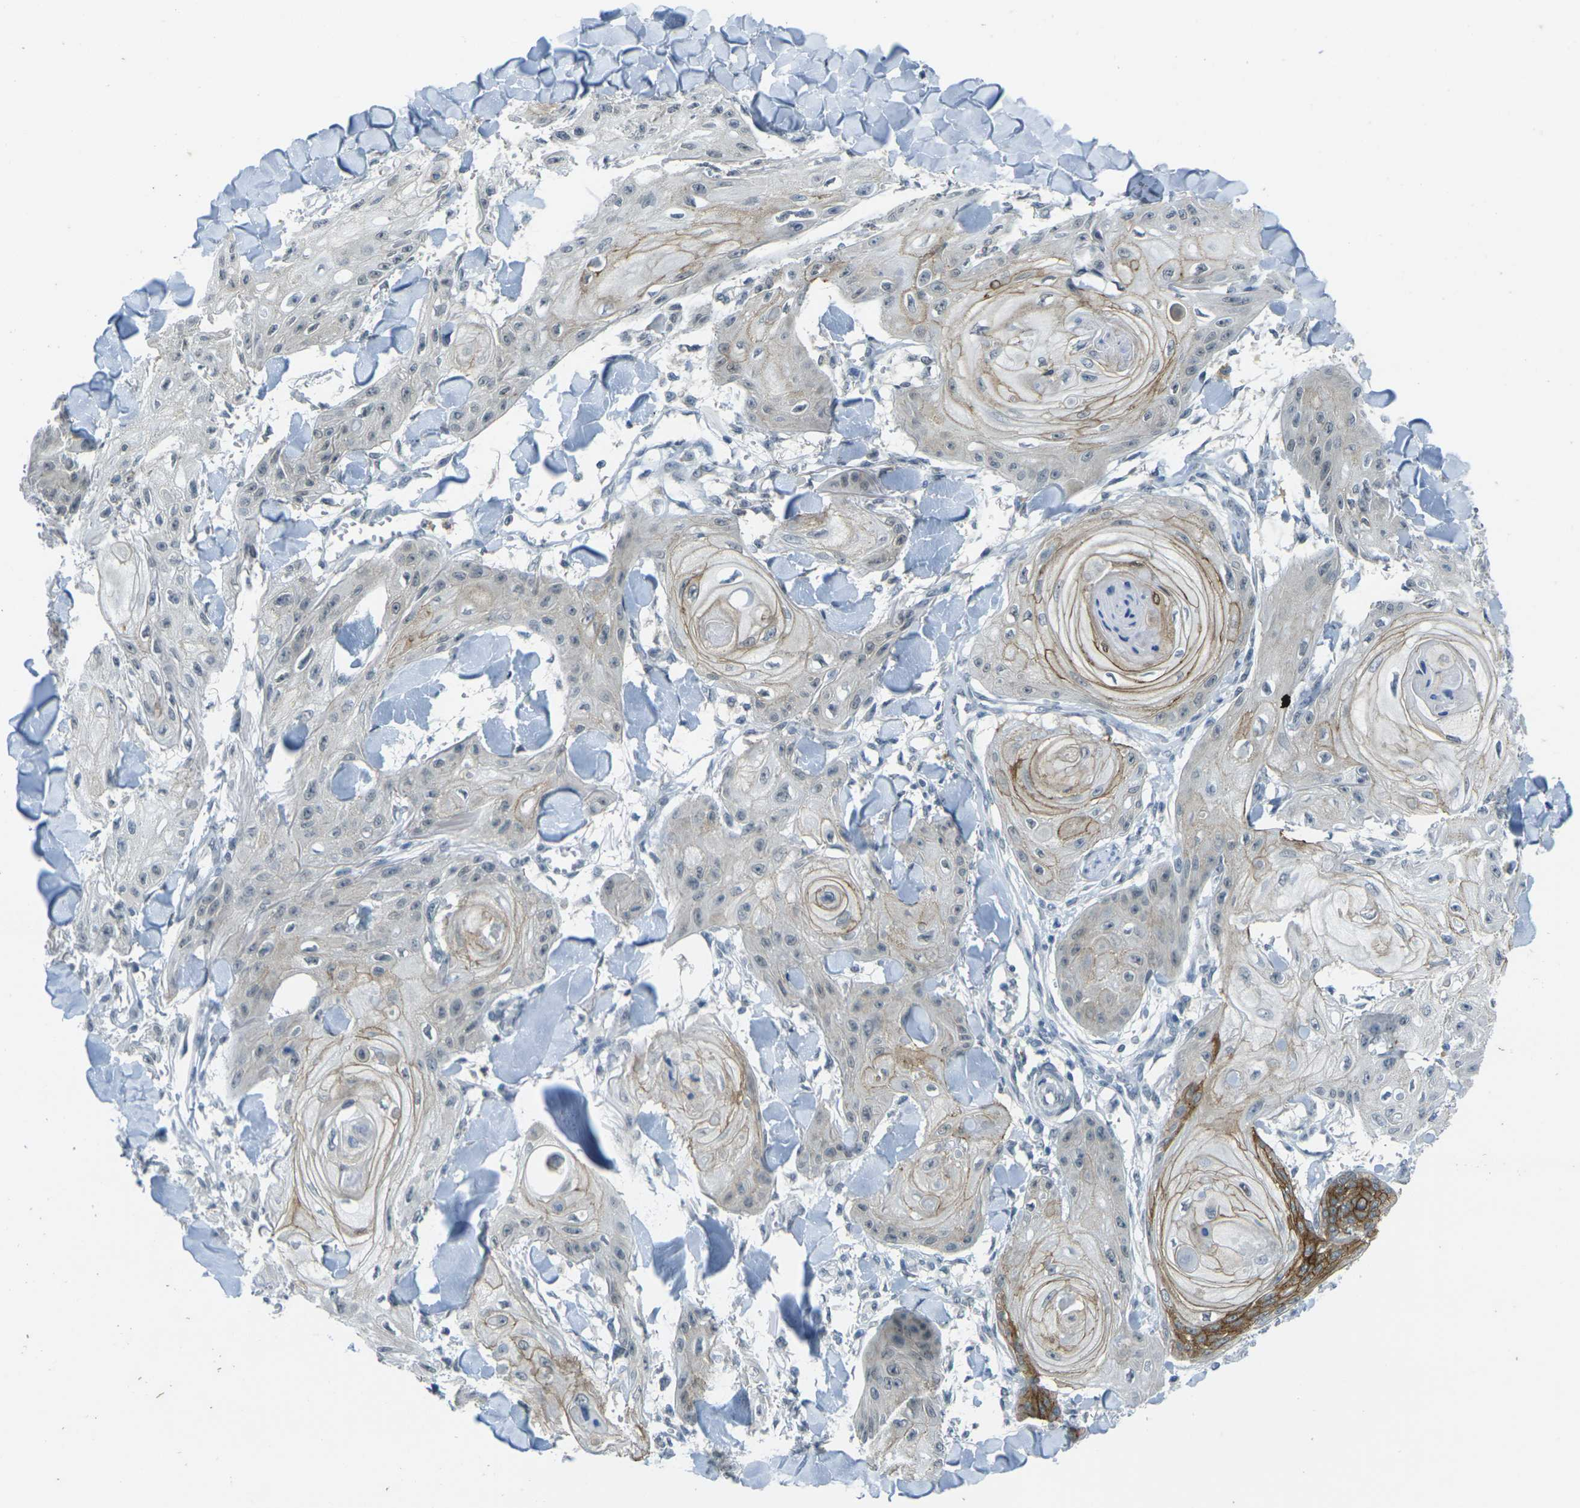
{"staining": {"intensity": "moderate", "quantity": "<25%", "location": "cytoplasmic/membranous"}, "tissue": "skin cancer", "cell_type": "Tumor cells", "image_type": "cancer", "snomed": [{"axis": "morphology", "description": "Squamous cell carcinoma, NOS"}, {"axis": "topography", "description": "Skin"}], "caption": "Immunohistochemistry histopathology image of neoplastic tissue: human skin cancer (squamous cell carcinoma) stained using immunohistochemistry (IHC) shows low levels of moderate protein expression localized specifically in the cytoplasmic/membranous of tumor cells, appearing as a cytoplasmic/membranous brown color.", "gene": "SPTBN2", "patient": {"sex": "male", "age": 74}}